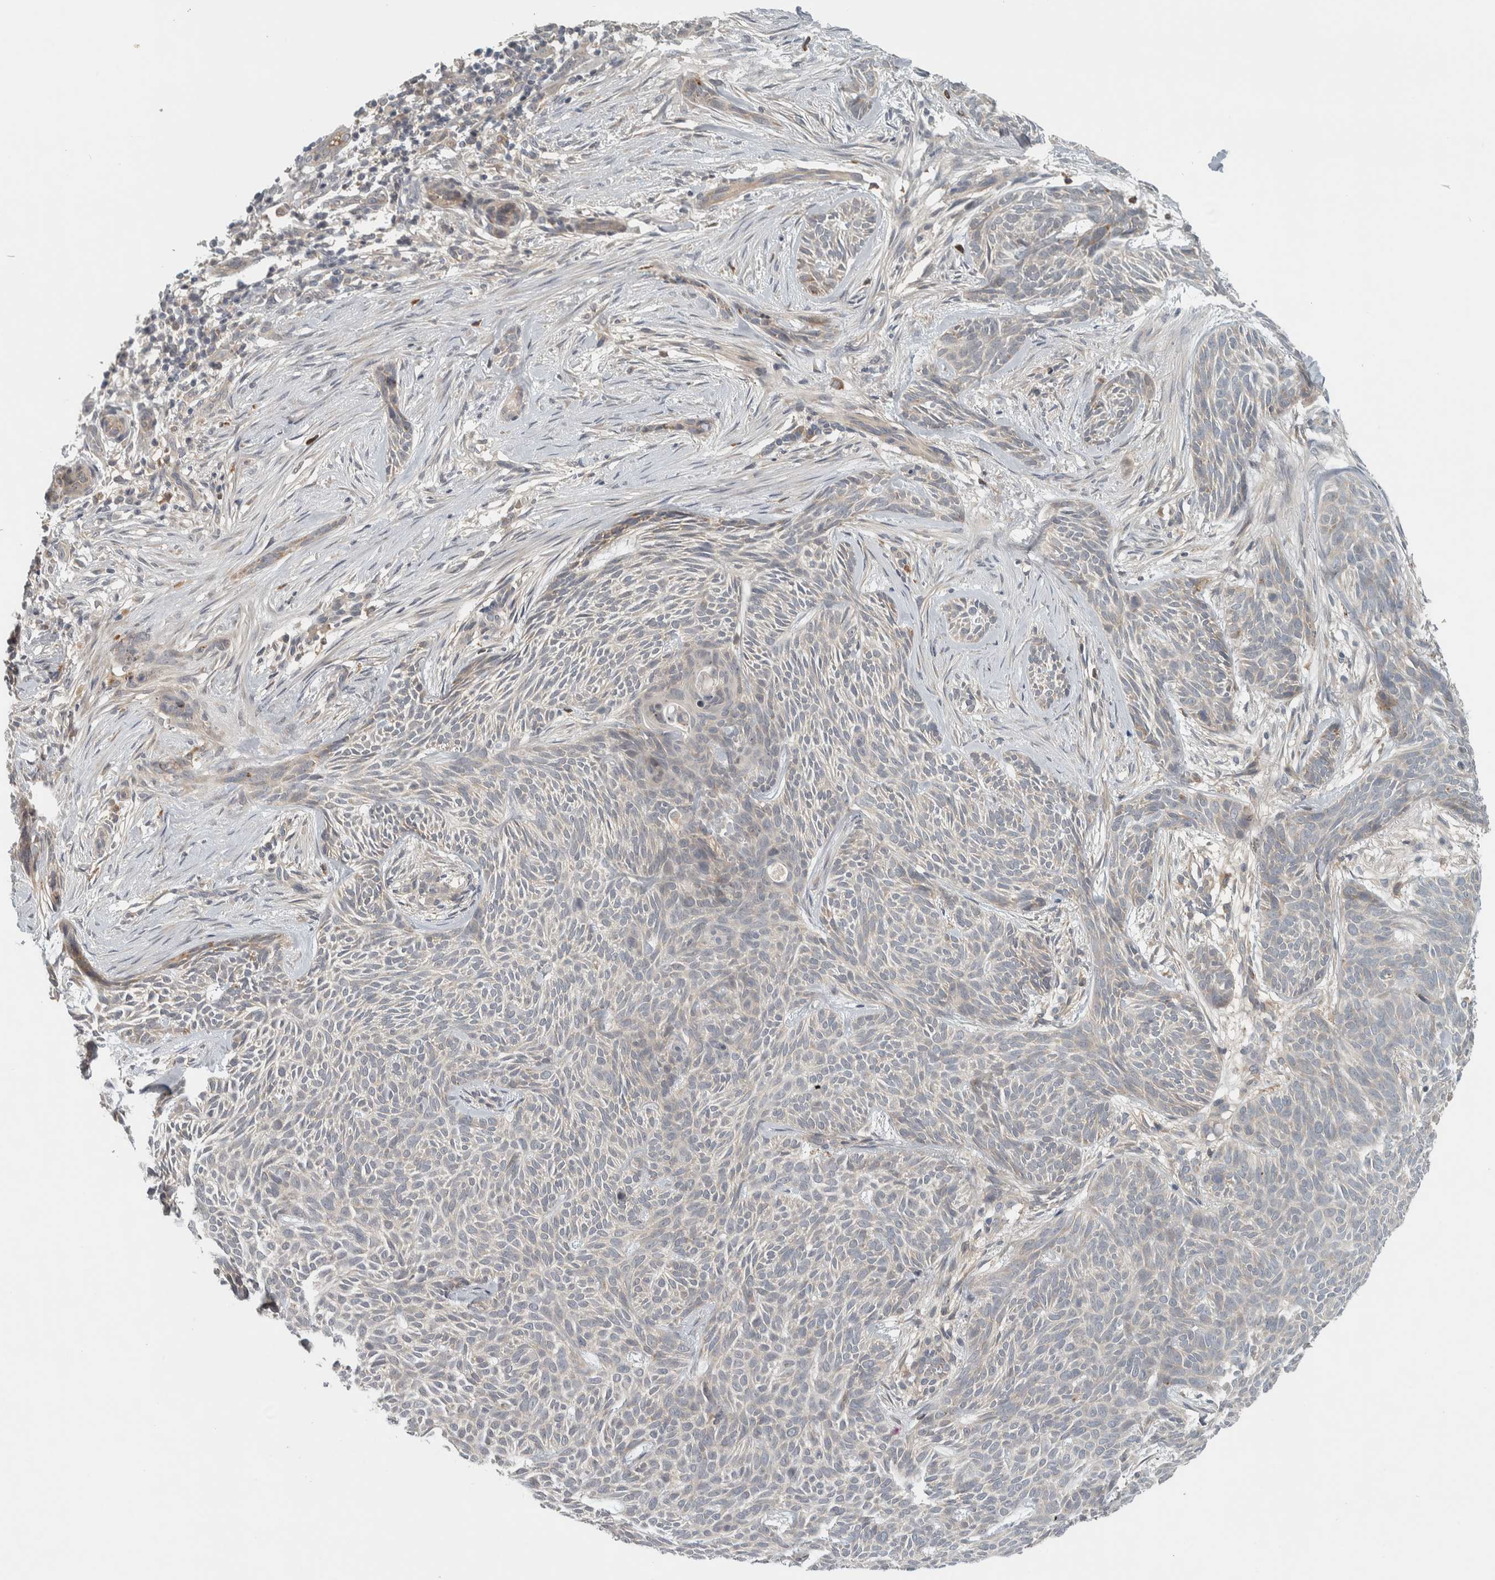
{"staining": {"intensity": "weak", "quantity": "<25%", "location": "cytoplasmic/membranous"}, "tissue": "skin cancer", "cell_type": "Tumor cells", "image_type": "cancer", "snomed": [{"axis": "morphology", "description": "Basal cell carcinoma"}, {"axis": "topography", "description": "Skin"}], "caption": "Tumor cells are negative for brown protein staining in skin cancer (basal cell carcinoma).", "gene": "ADPRM", "patient": {"sex": "female", "age": 59}}